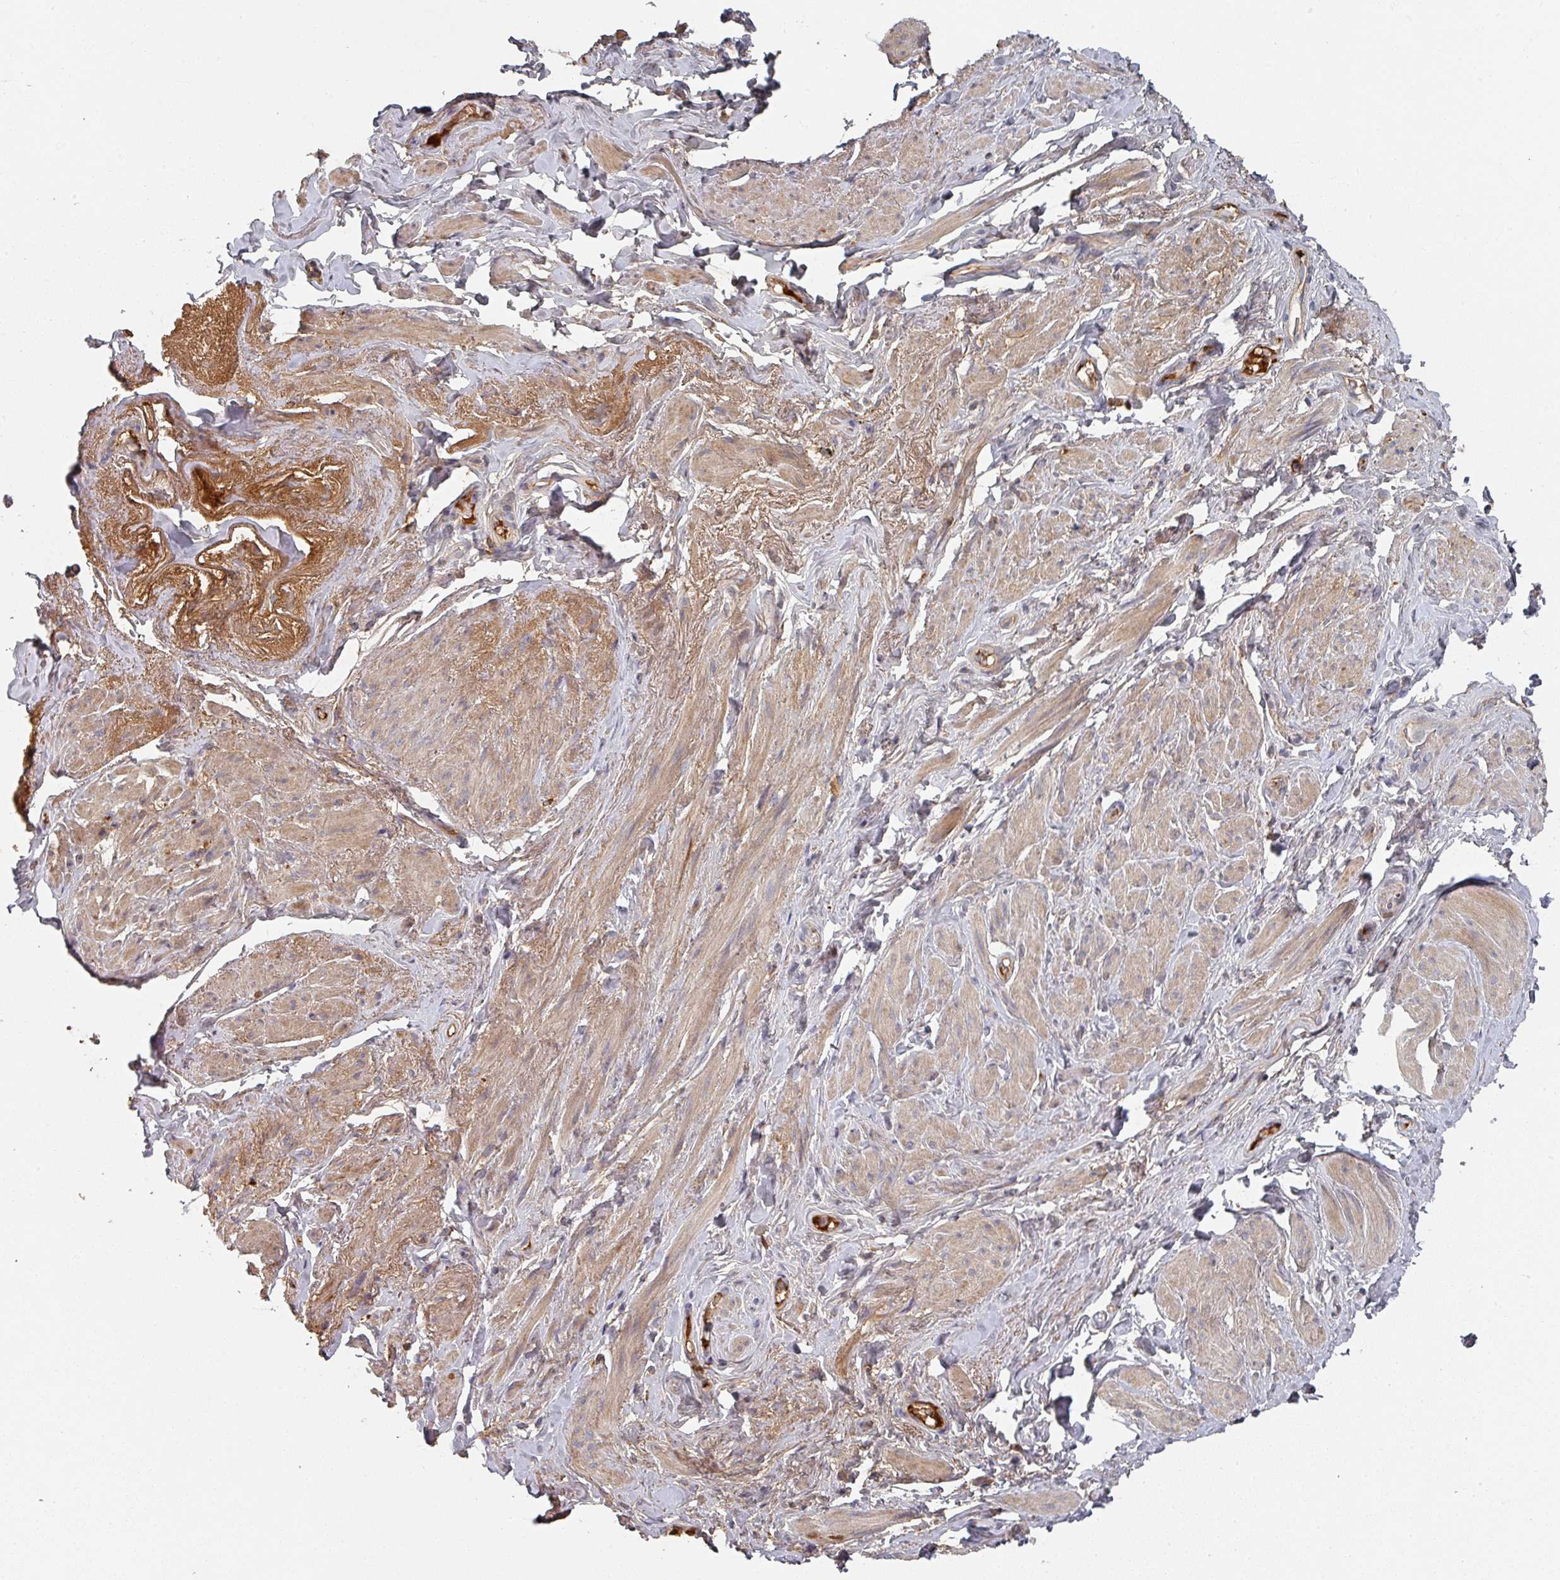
{"staining": {"intensity": "moderate", "quantity": ">75%", "location": "cytoplasmic/membranous"}, "tissue": "smooth muscle", "cell_type": "Smooth muscle cells", "image_type": "normal", "snomed": [{"axis": "morphology", "description": "Normal tissue, NOS"}, {"axis": "topography", "description": "Smooth muscle"}, {"axis": "topography", "description": "Peripheral nerve tissue"}], "caption": "Protein staining by immunohistochemistry reveals moderate cytoplasmic/membranous expression in approximately >75% of smooth muscle cells in benign smooth muscle.", "gene": "ENSG00000249773", "patient": {"sex": "male", "age": 69}}